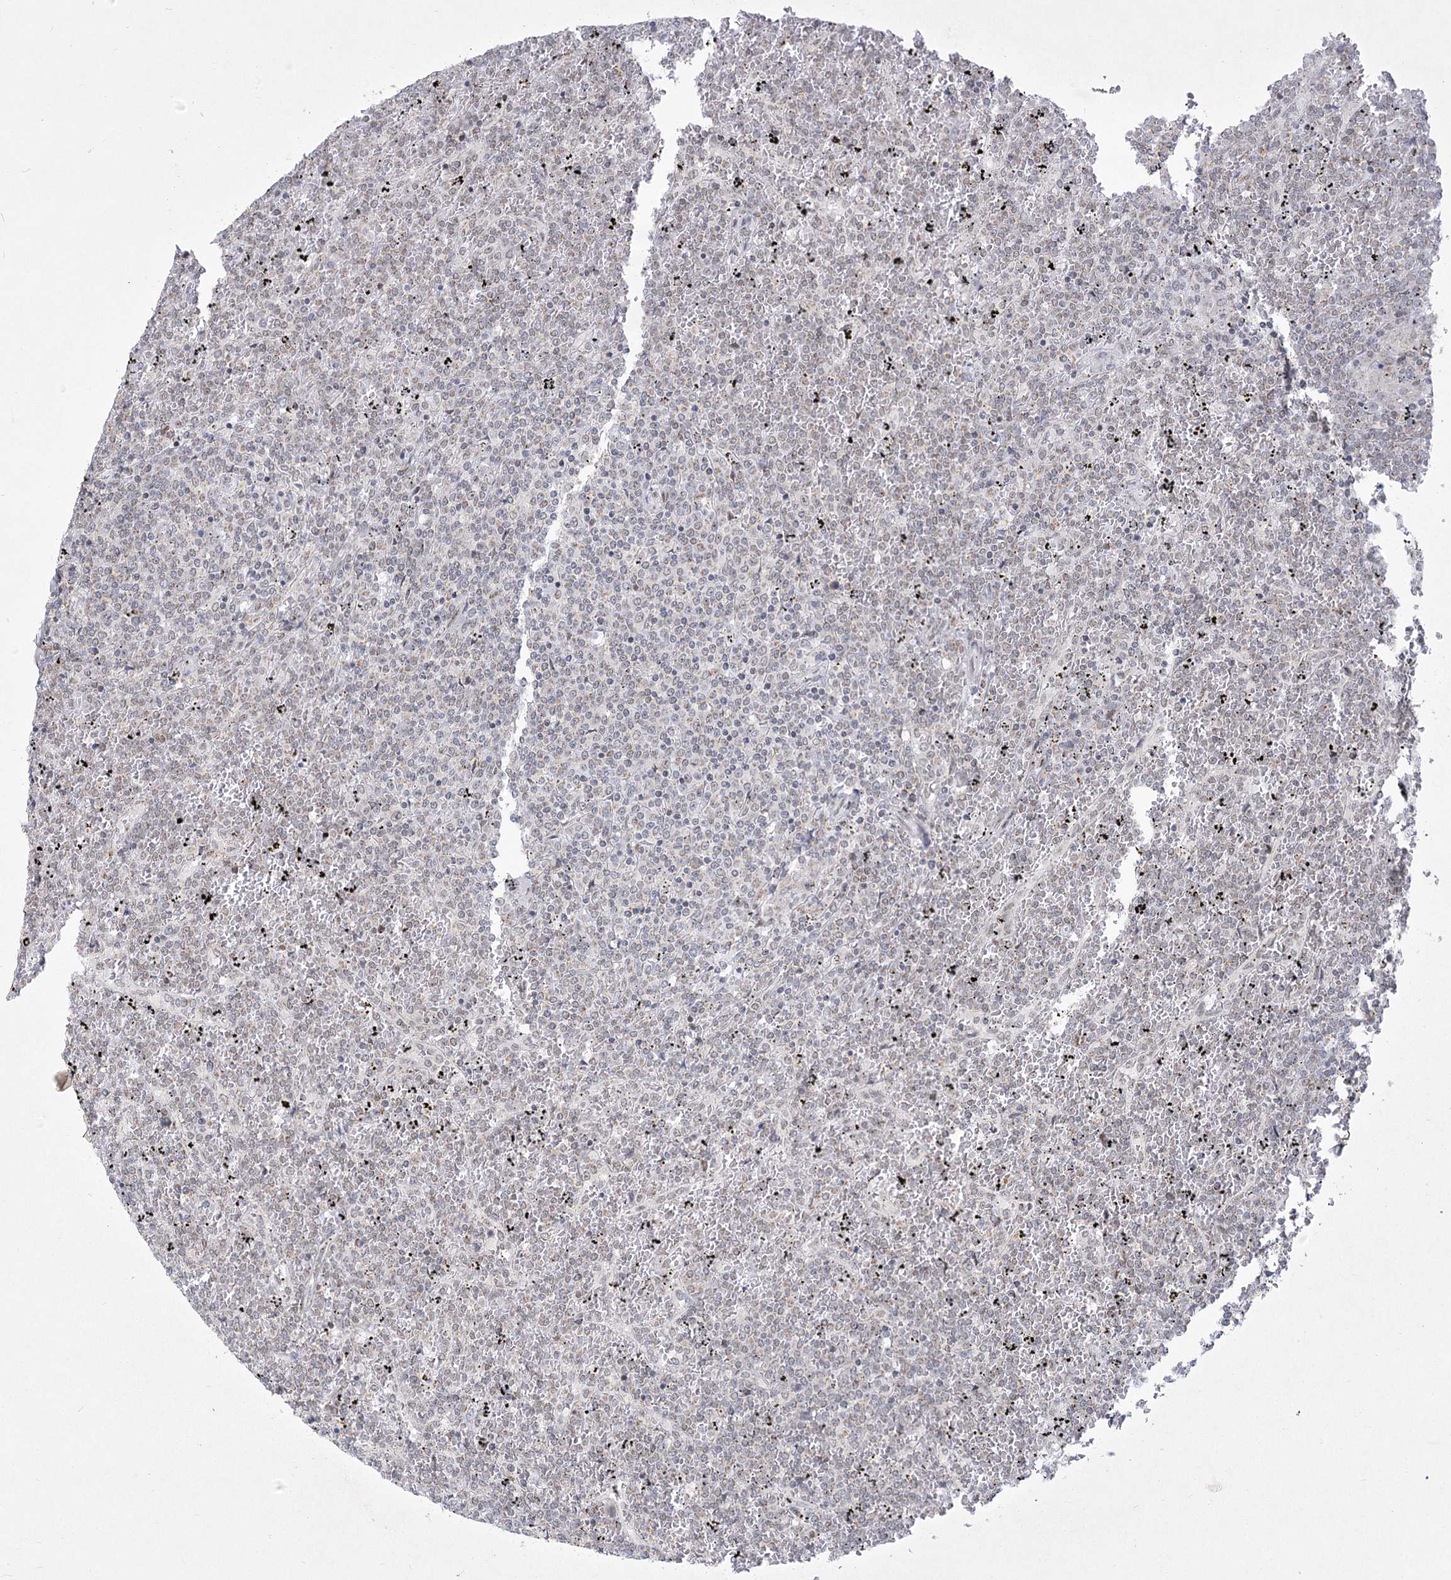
{"staining": {"intensity": "negative", "quantity": "none", "location": "none"}, "tissue": "lymphoma", "cell_type": "Tumor cells", "image_type": "cancer", "snomed": [{"axis": "morphology", "description": "Malignant lymphoma, non-Hodgkin's type, Low grade"}, {"axis": "topography", "description": "Spleen"}], "caption": "The histopathology image shows no staining of tumor cells in low-grade malignant lymphoma, non-Hodgkin's type.", "gene": "CIB4", "patient": {"sex": "female", "age": 19}}